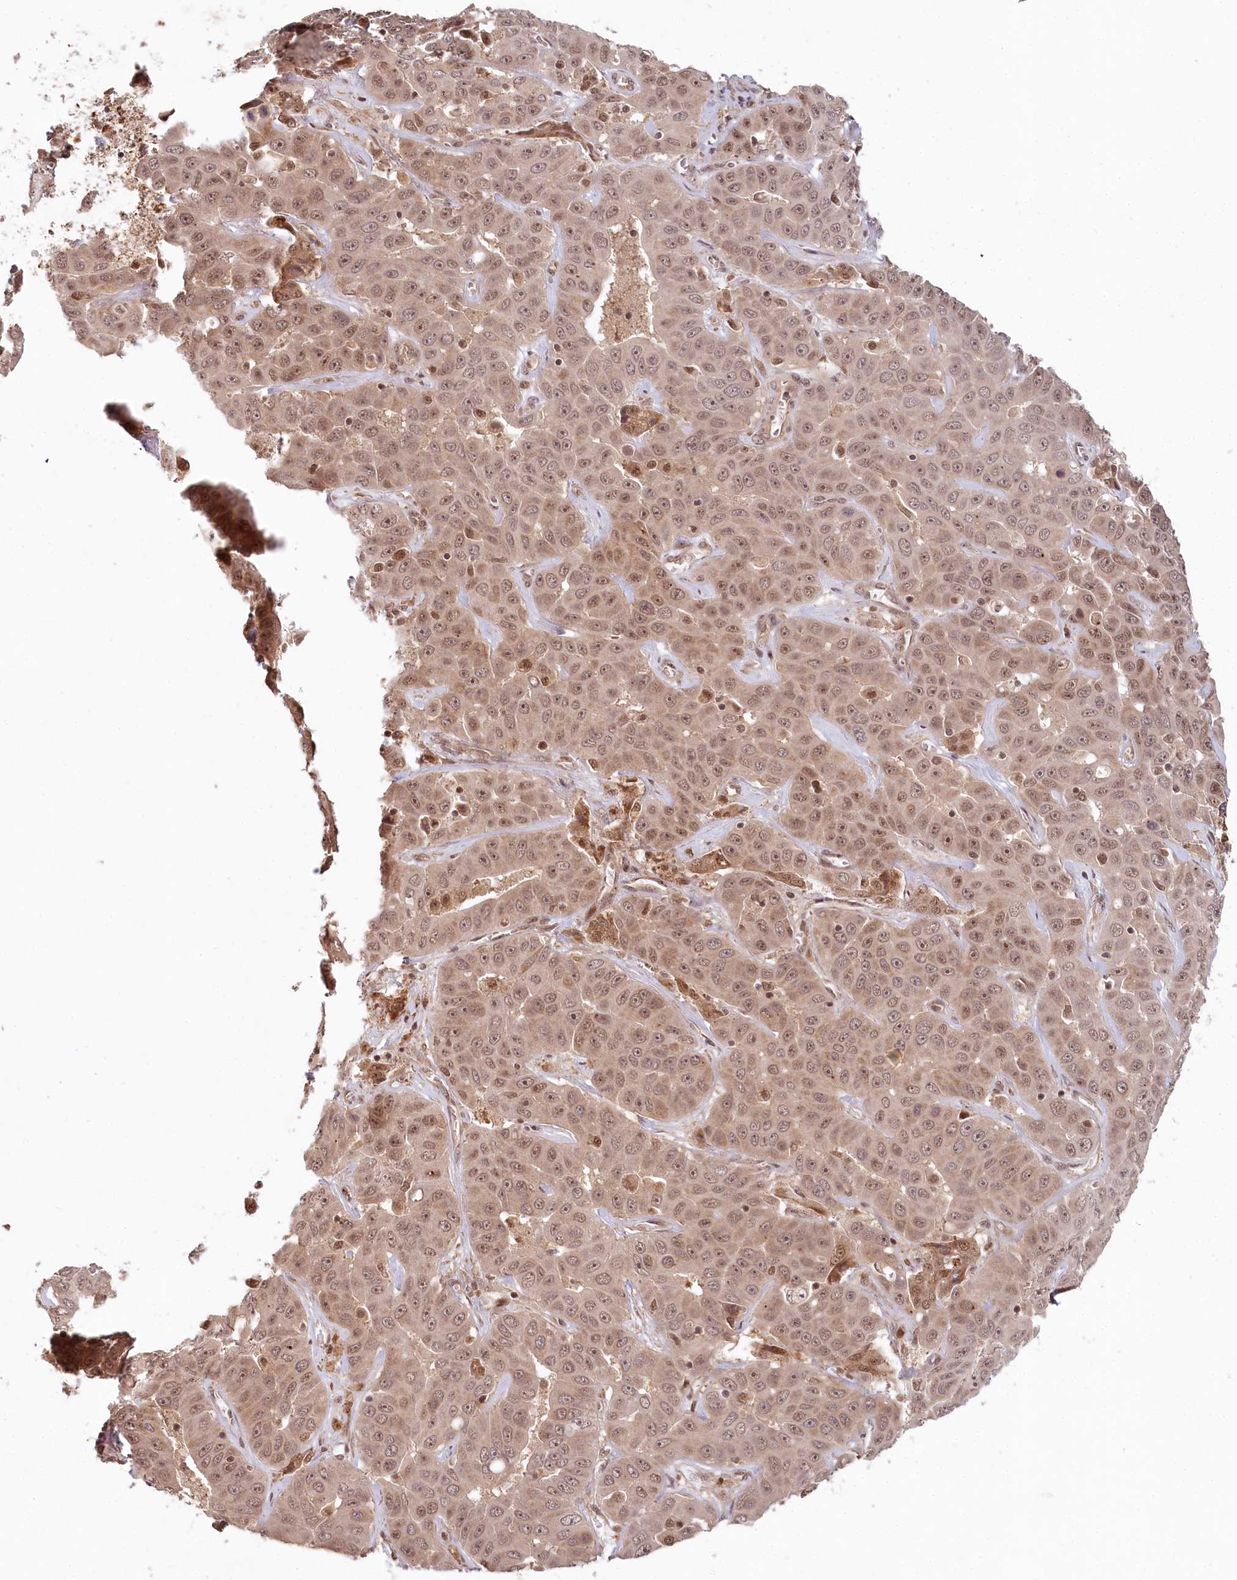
{"staining": {"intensity": "moderate", "quantity": ">75%", "location": "nuclear"}, "tissue": "liver cancer", "cell_type": "Tumor cells", "image_type": "cancer", "snomed": [{"axis": "morphology", "description": "Cholangiocarcinoma"}, {"axis": "topography", "description": "Liver"}], "caption": "Liver cholangiocarcinoma tissue shows moderate nuclear staining in approximately >75% of tumor cells", "gene": "WAPL", "patient": {"sex": "female", "age": 52}}